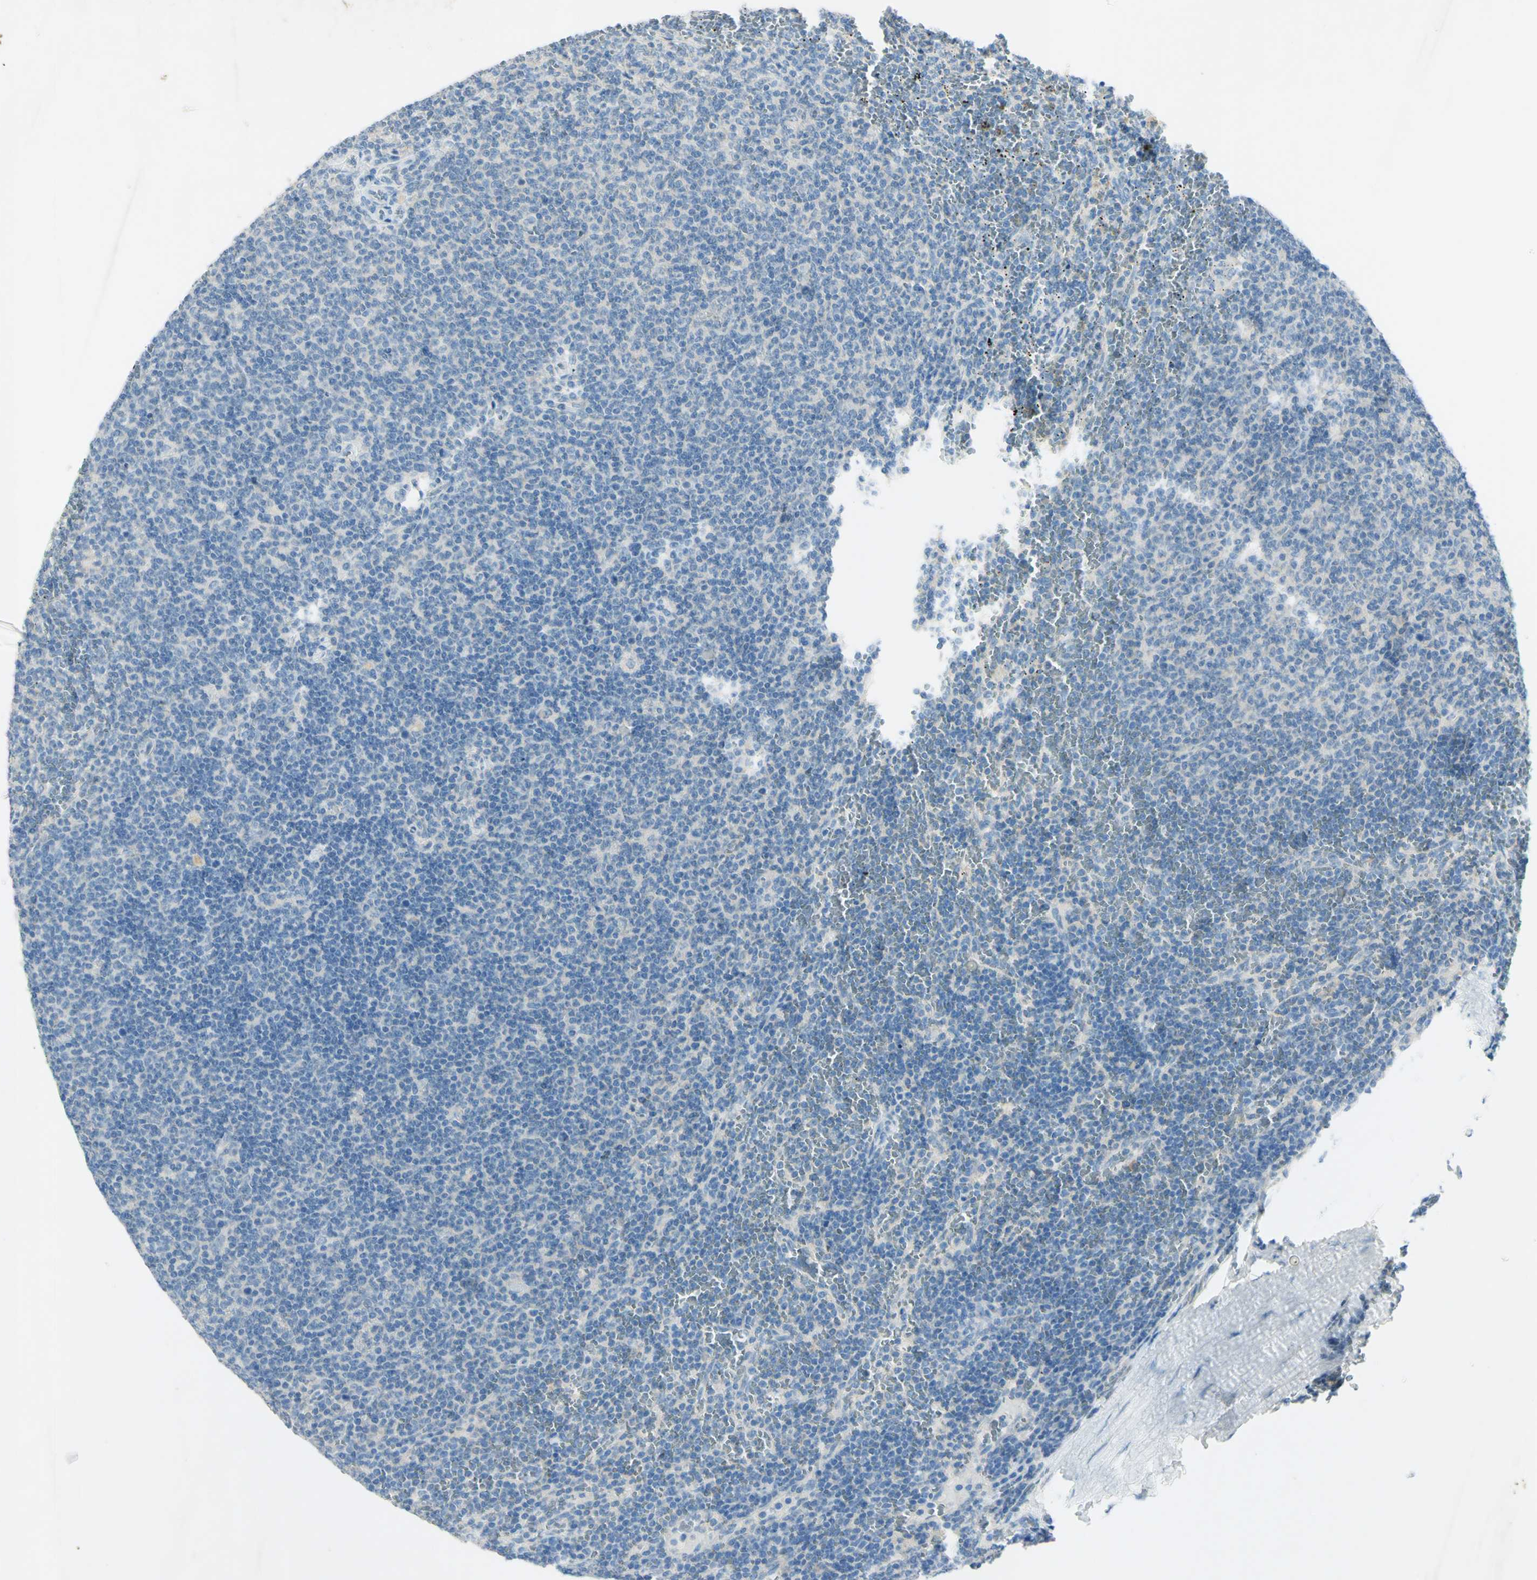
{"staining": {"intensity": "negative", "quantity": "none", "location": "none"}, "tissue": "lymphoma", "cell_type": "Tumor cells", "image_type": "cancer", "snomed": [{"axis": "morphology", "description": "Malignant lymphoma, non-Hodgkin's type, Low grade"}, {"axis": "topography", "description": "Spleen"}], "caption": "Immunohistochemical staining of low-grade malignant lymphoma, non-Hodgkin's type exhibits no significant staining in tumor cells.", "gene": "GDF15", "patient": {"sex": "female", "age": 50}}